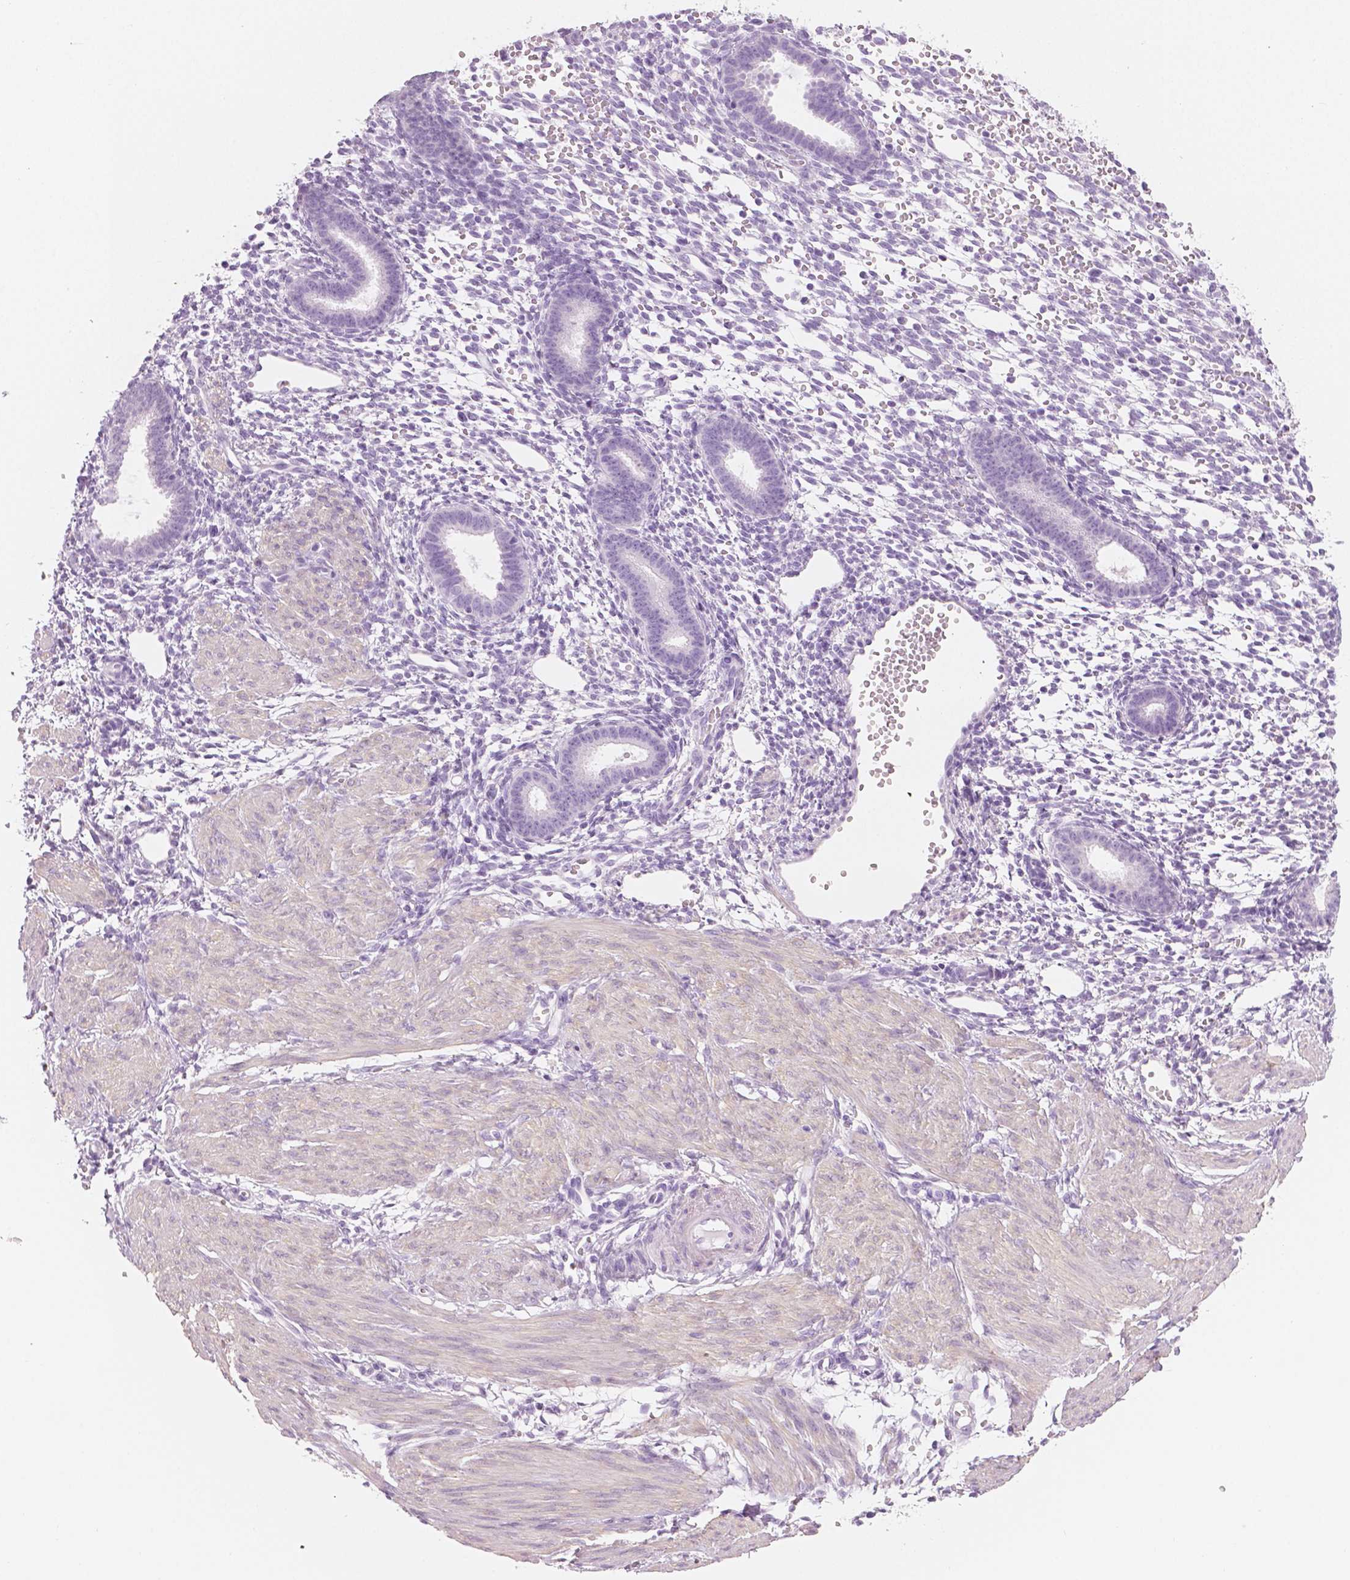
{"staining": {"intensity": "negative", "quantity": "none", "location": "none"}, "tissue": "endometrium", "cell_type": "Cells in endometrial stroma", "image_type": "normal", "snomed": [{"axis": "morphology", "description": "Normal tissue, NOS"}, {"axis": "topography", "description": "Endometrium"}], "caption": "Image shows no significant protein staining in cells in endometrial stroma of unremarkable endometrium.", "gene": "PLIN4", "patient": {"sex": "female", "age": 36}}